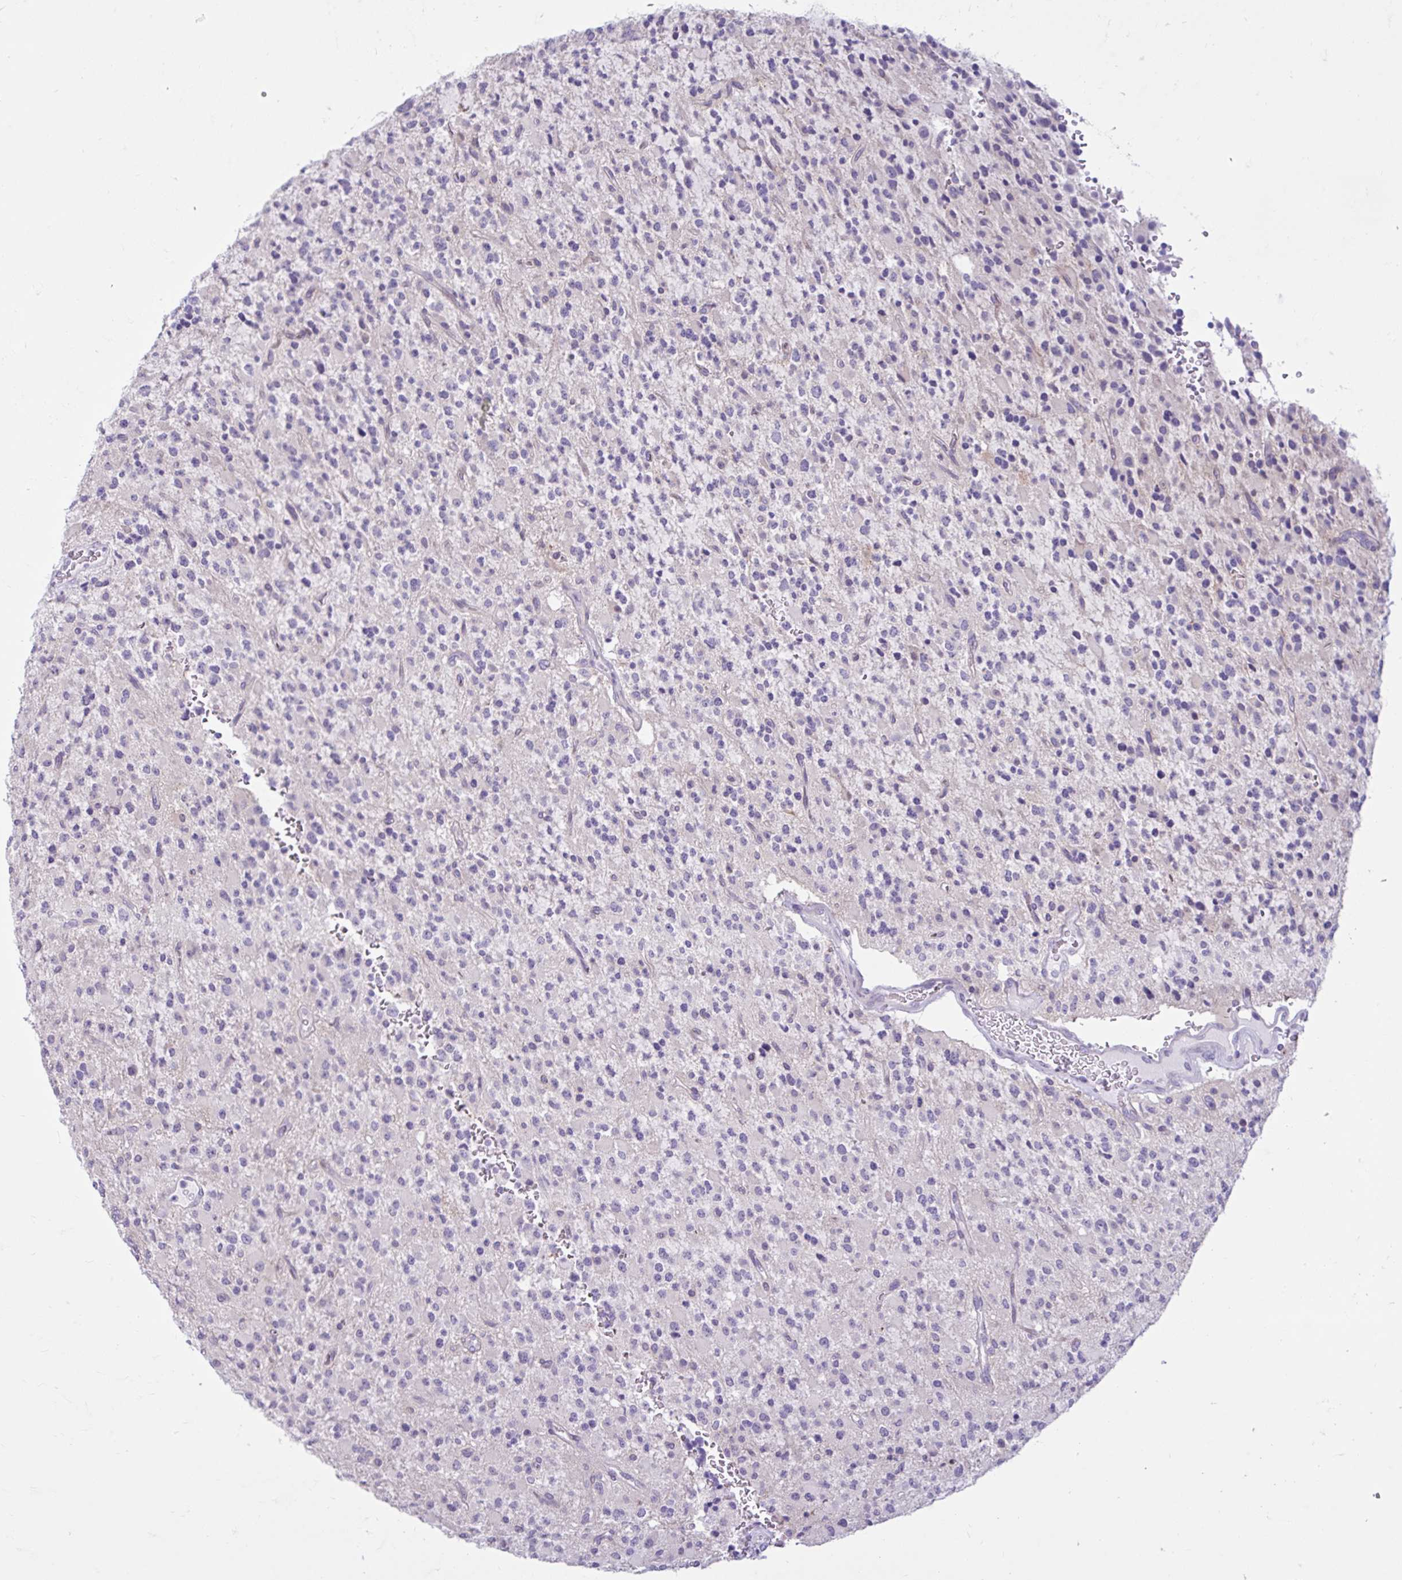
{"staining": {"intensity": "negative", "quantity": "none", "location": "none"}, "tissue": "glioma", "cell_type": "Tumor cells", "image_type": "cancer", "snomed": [{"axis": "morphology", "description": "Glioma, malignant, High grade"}, {"axis": "topography", "description": "Brain"}], "caption": "High power microscopy histopathology image of an immunohistochemistry (IHC) photomicrograph of malignant glioma (high-grade), revealing no significant expression in tumor cells. (DAB IHC with hematoxylin counter stain).", "gene": "FAM153A", "patient": {"sex": "male", "age": 34}}